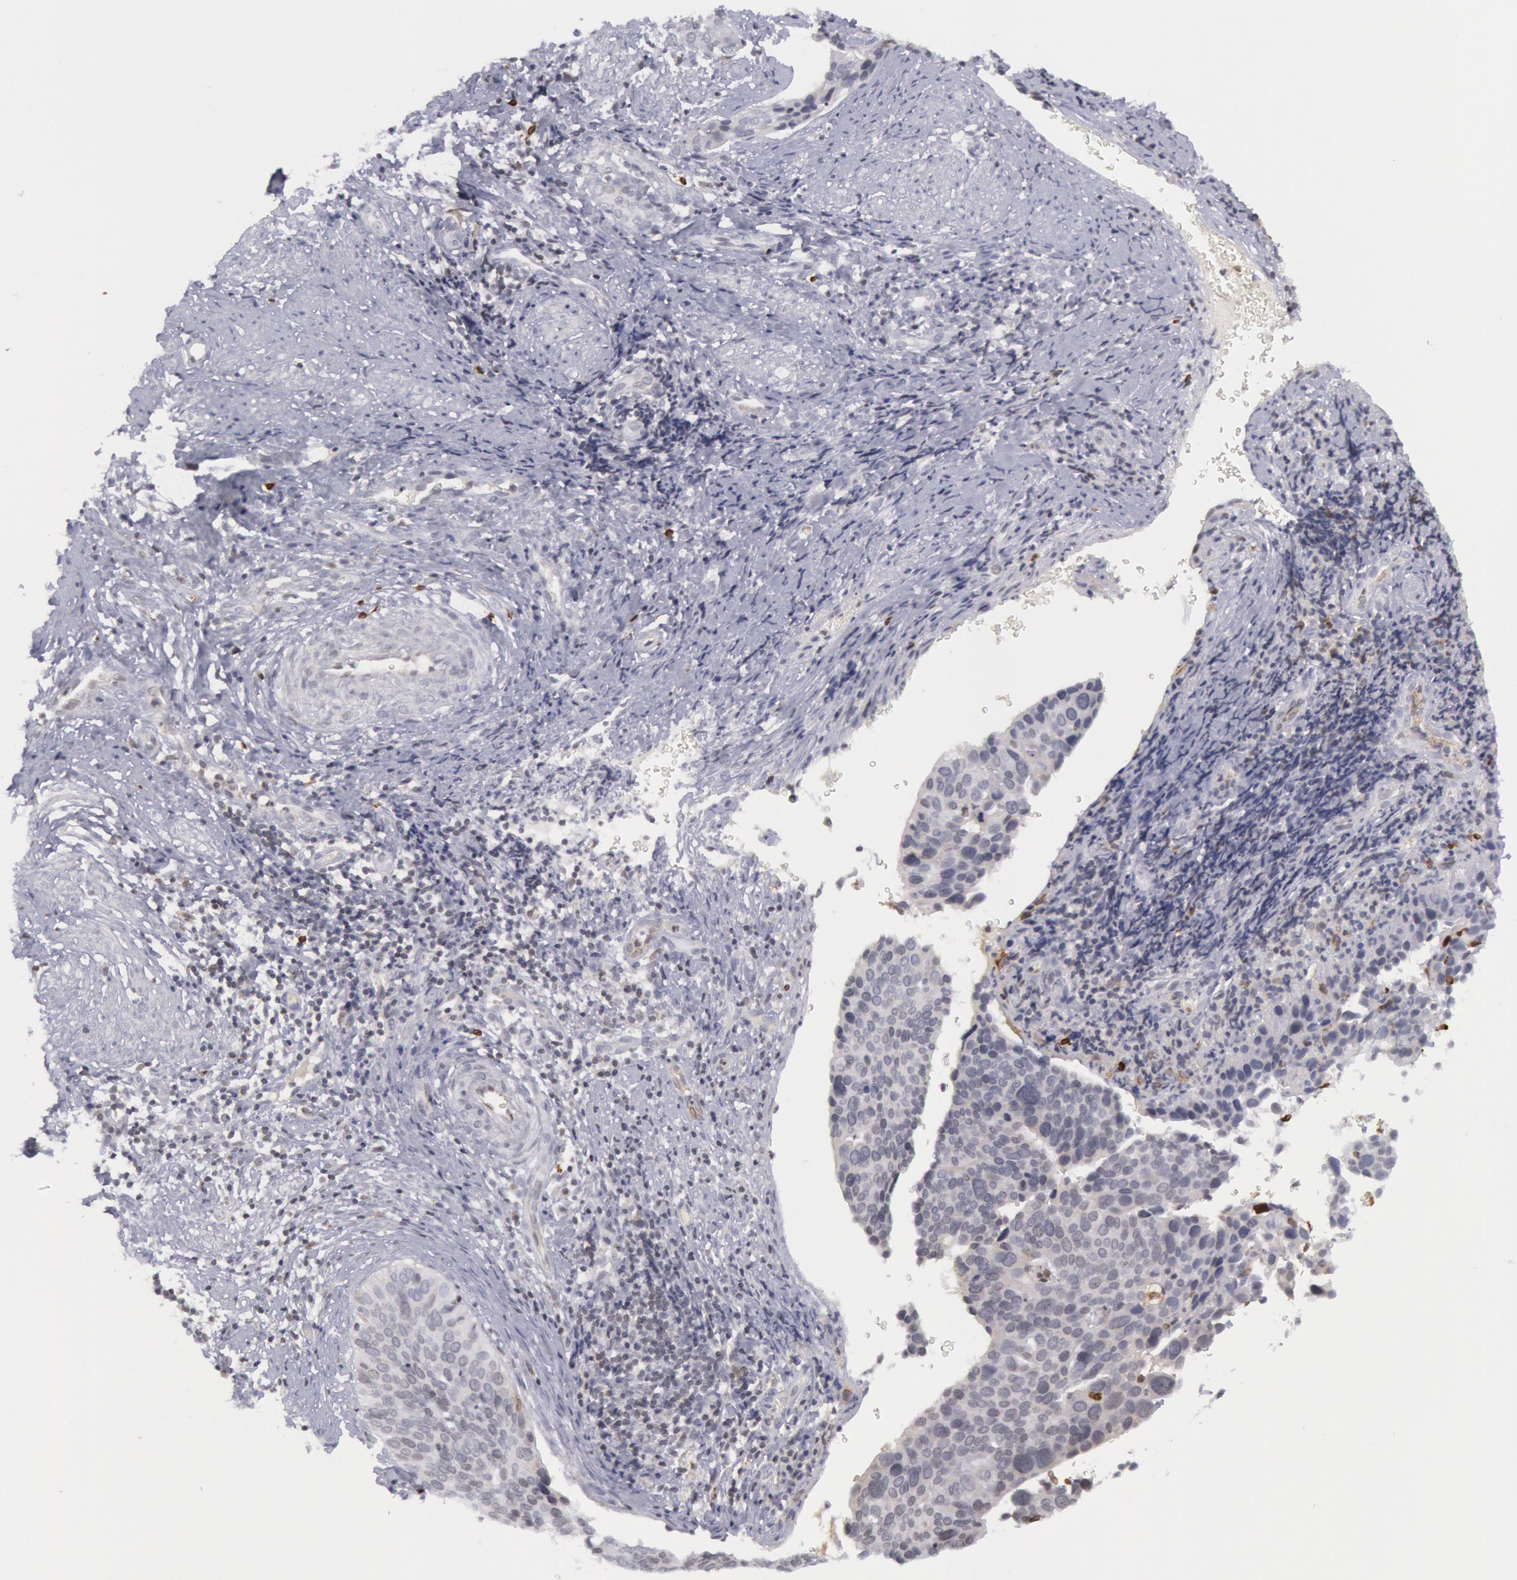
{"staining": {"intensity": "weak", "quantity": "<25%", "location": "nuclear"}, "tissue": "cervical cancer", "cell_type": "Tumor cells", "image_type": "cancer", "snomed": [{"axis": "morphology", "description": "Squamous cell carcinoma, NOS"}, {"axis": "topography", "description": "Cervix"}], "caption": "Tumor cells are negative for protein expression in human cervical squamous cell carcinoma.", "gene": "PTGS2", "patient": {"sex": "female", "age": 31}}